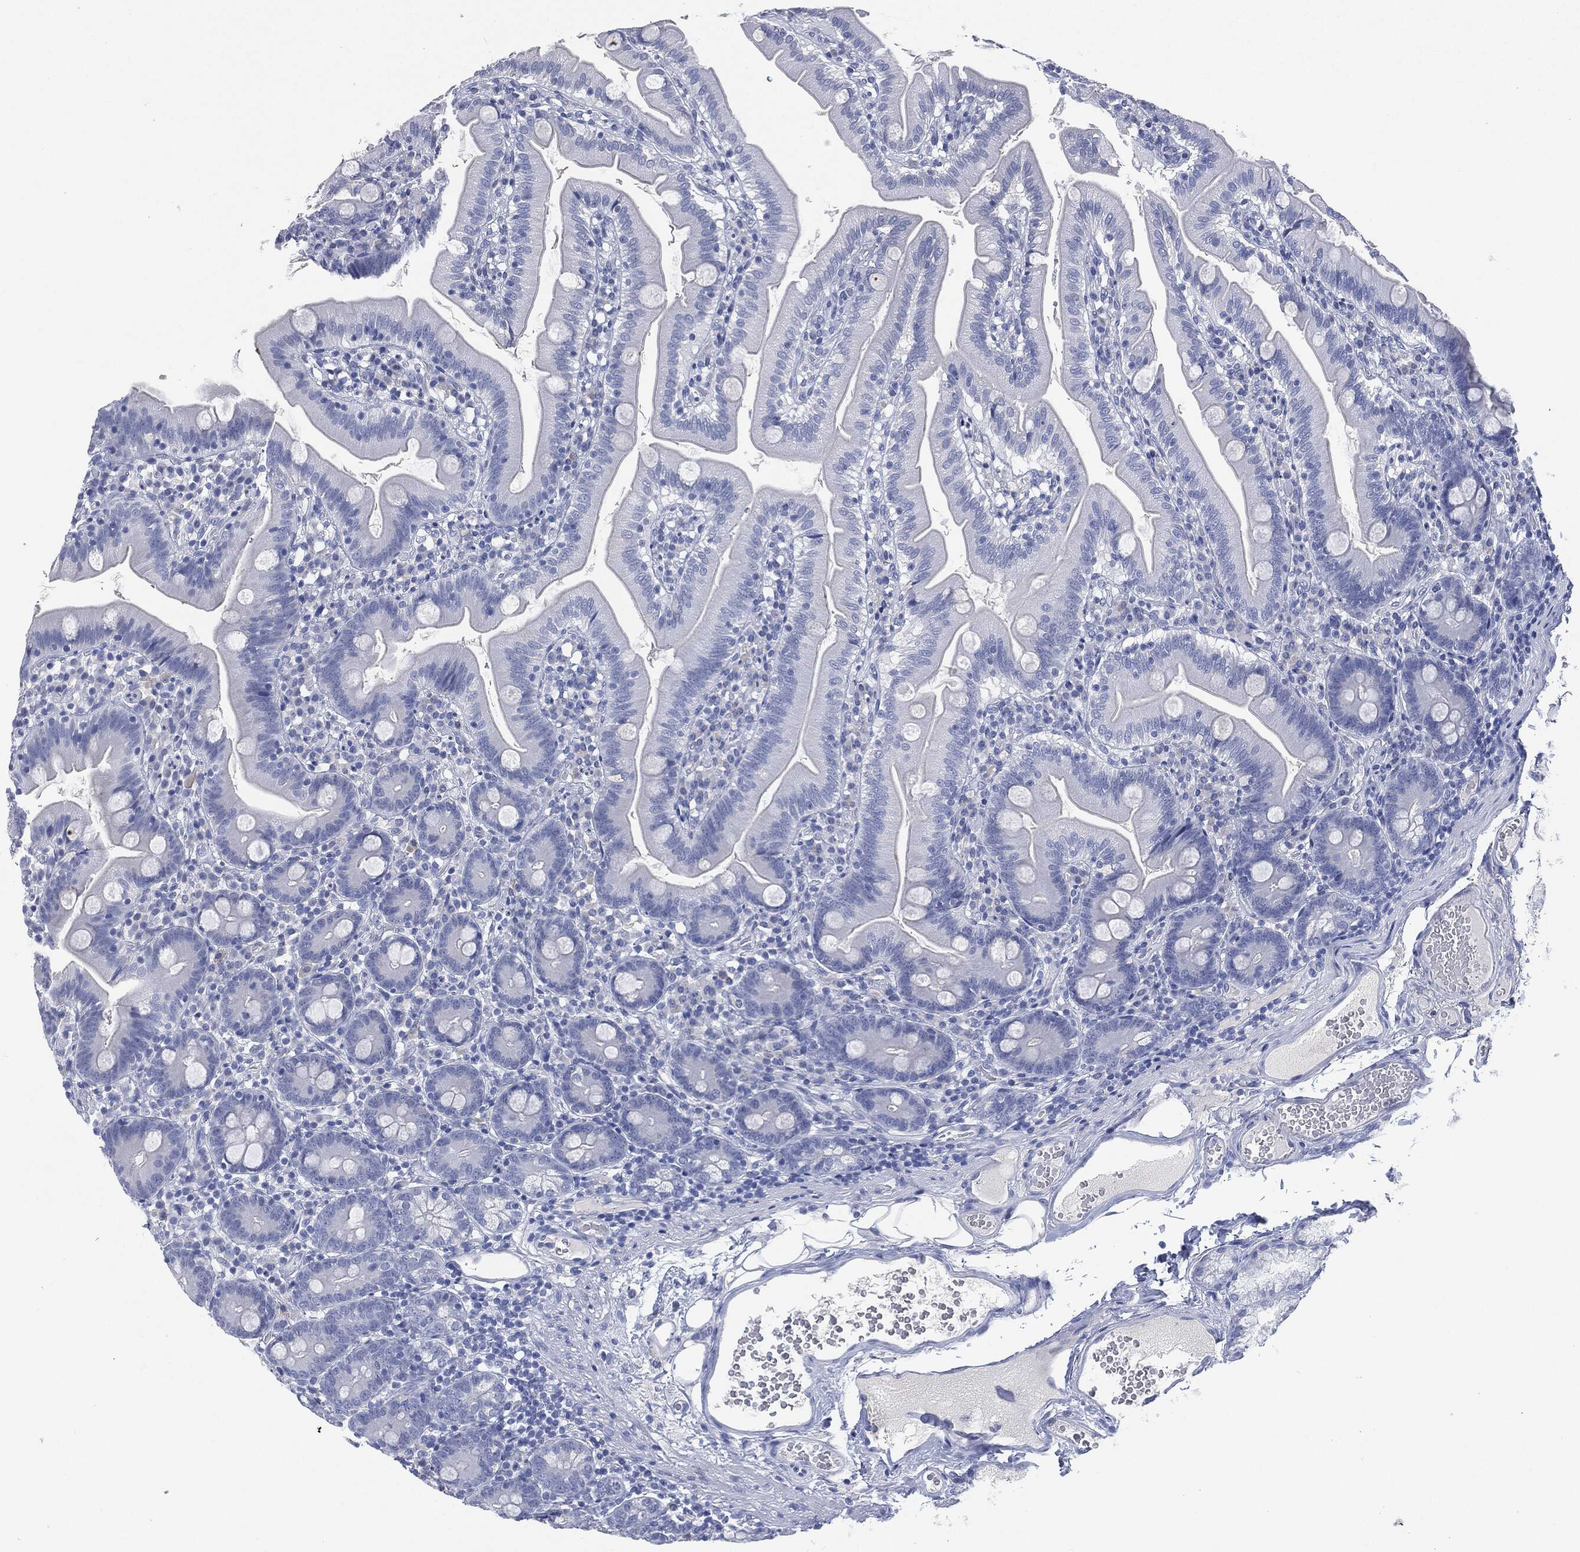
{"staining": {"intensity": "negative", "quantity": "none", "location": "none"}, "tissue": "duodenum", "cell_type": "Glandular cells", "image_type": "normal", "snomed": [{"axis": "morphology", "description": "Normal tissue, NOS"}, {"axis": "topography", "description": "Duodenum"}], "caption": "DAB immunohistochemical staining of benign human duodenum exhibits no significant staining in glandular cells.", "gene": "MUC16", "patient": {"sex": "female", "age": 67}}